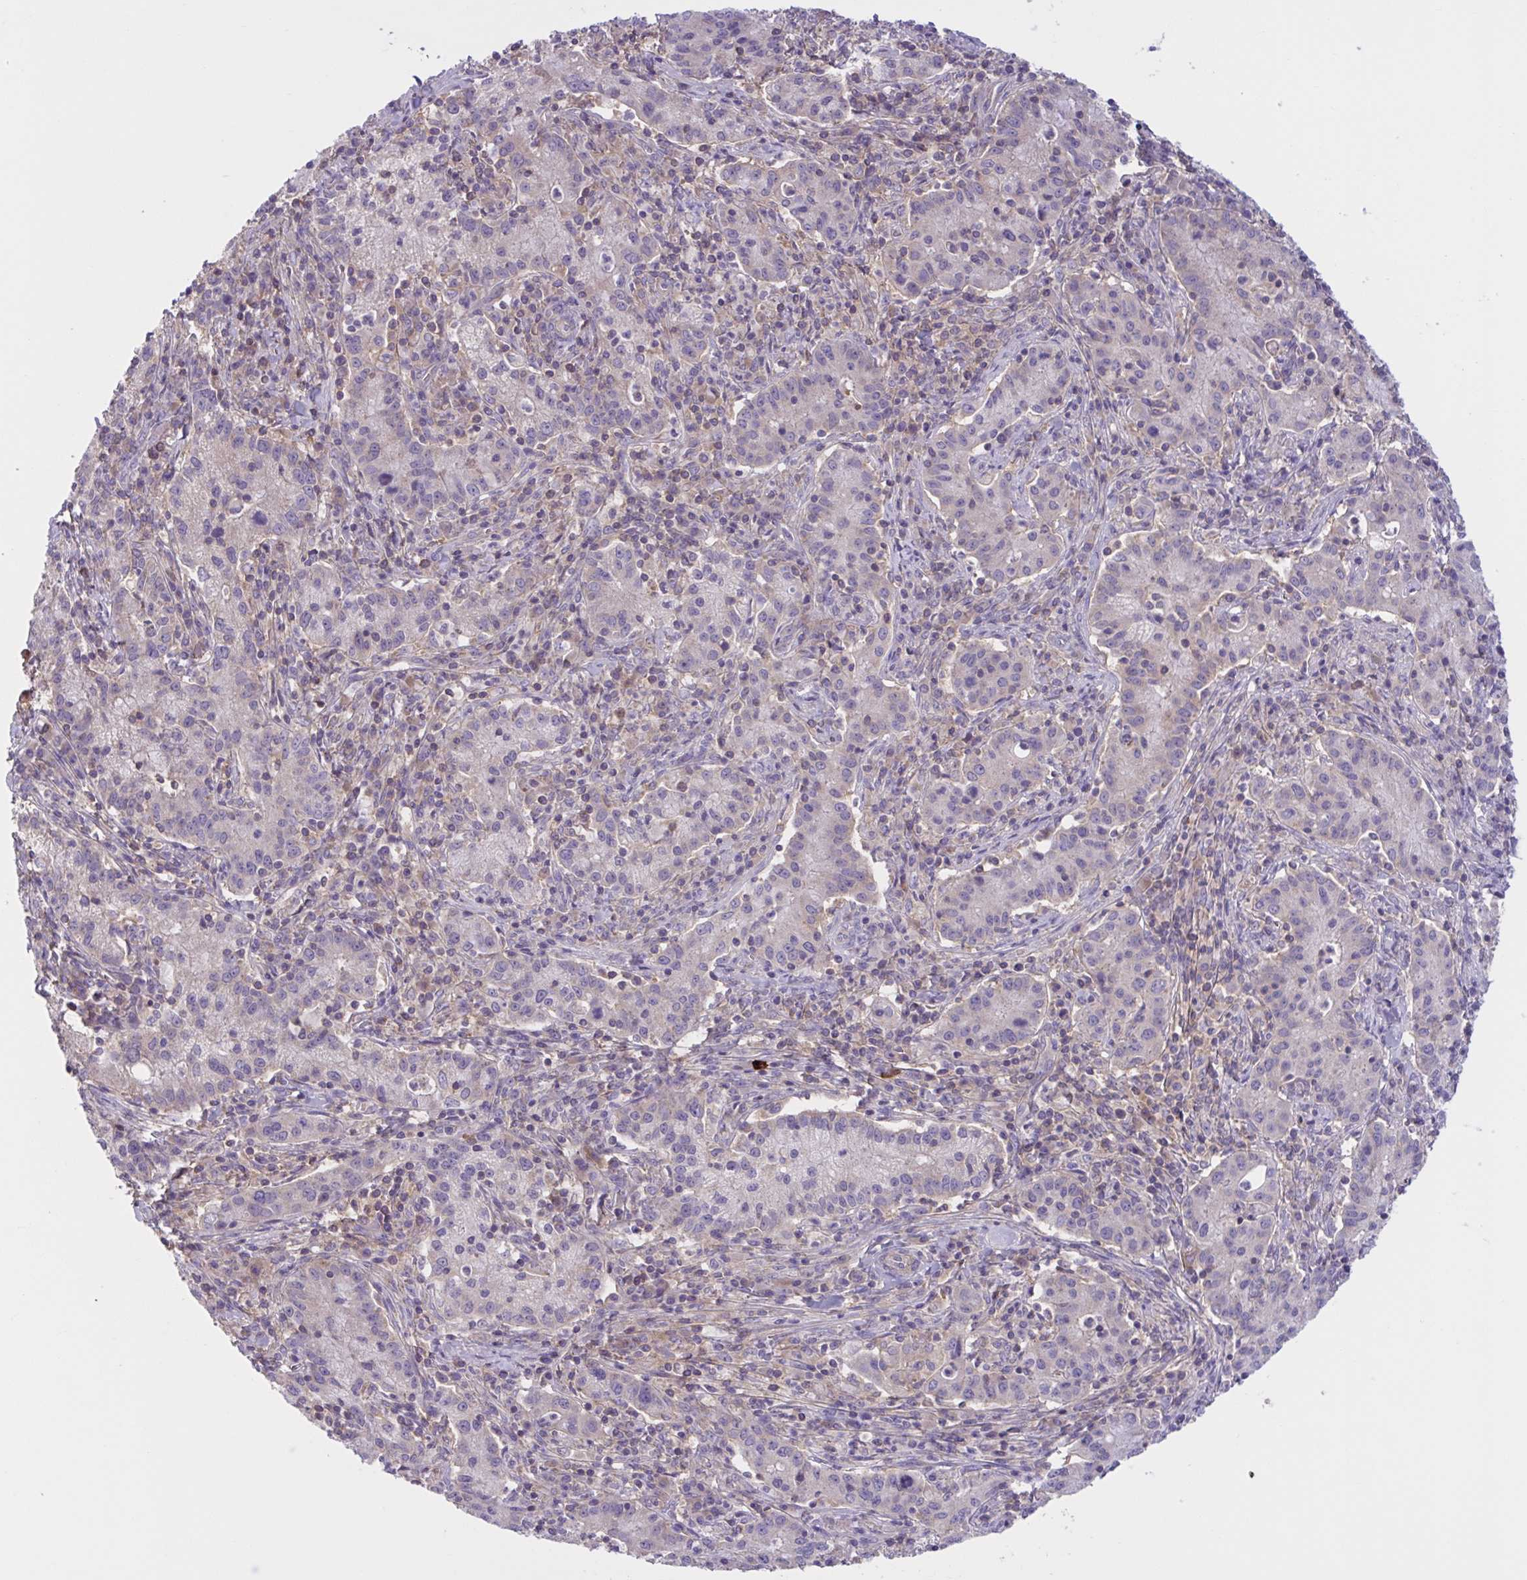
{"staining": {"intensity": "negative", "quantity": "none", "location": "none"}, "tissue": "cervical cancer", "cell_type": "Tumor cells", "image_type": "cancer", "snomed": [{"axis": "morphology", "description": "Normal tissue, NOS"}, {"axis": "morphology", "description": "Adenocarcinoma, NOS"}, {"axis": "topography", "description": "Cervix"}], "caption": "Immunohistochemical staining of human cervical adenocarcinoma demonstrates no significant expression in tumor cells.", "gene": "WNT9B", "patient": {"sex": "female", "age": 44}}